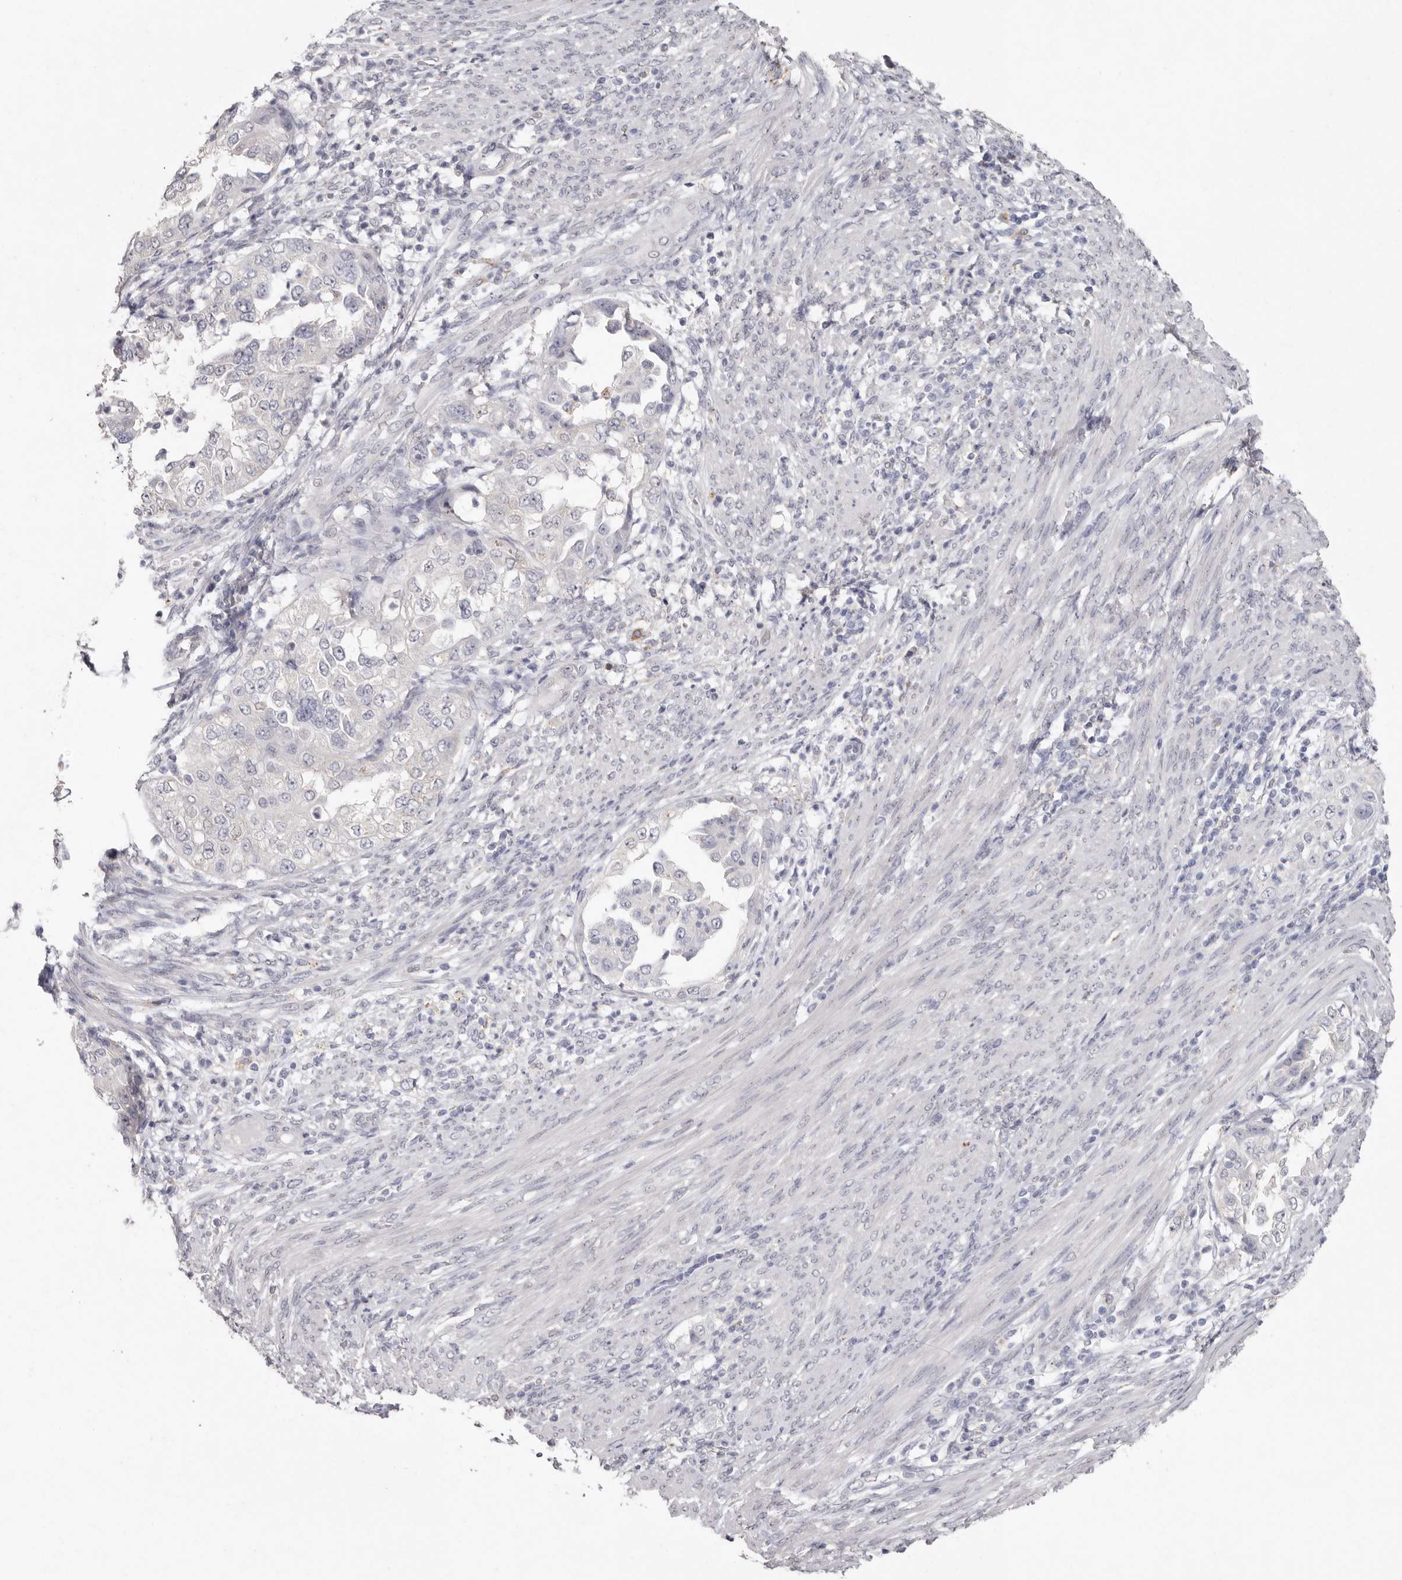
{"staining": {"intensity": "negative", "quantity": "none", "location": "none"}, "tissue": "endometrial cancer", "cell_type": "Tumor cells", "image_type": "cancer", "snomed": [{"axis": "morphology", "description": "Adenocarcinoma, NOS"}, {"axis": "topography", "description": "Endometrium"}], "caption": "Tumor cells show no significant protein expression in endometrial adenocarcinoma.", "gene": "FAM185A", "patient": {"sex": "female", "age": 85}}